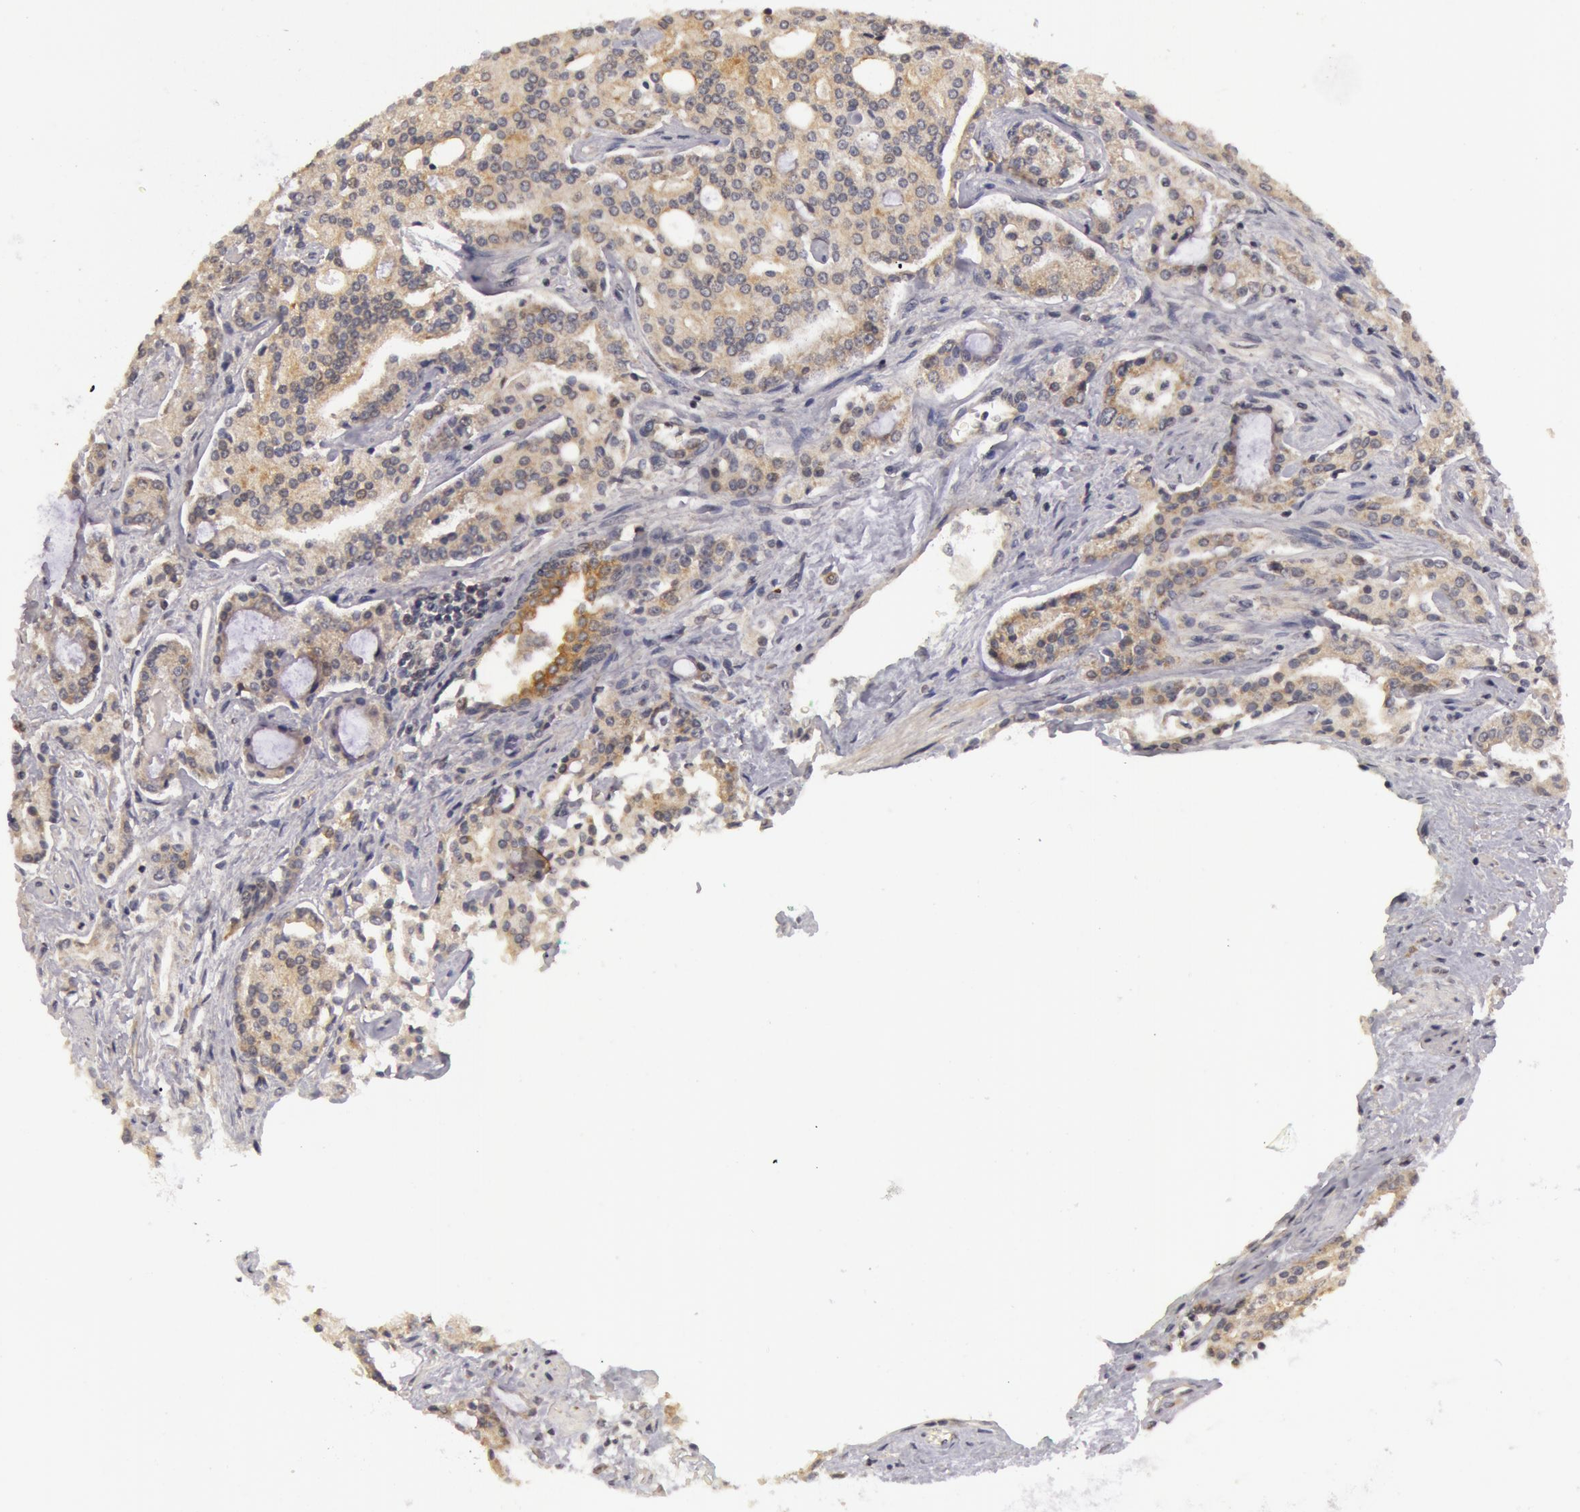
{"staining": {"intensity": "moderate", "quantity": "25%-75%", "location": "cytoplasmic/membranous"}, "tissue": "prostate cancer", "cell_type": "Tumor cells", "image_type": "cancer", "snomed": [{"axis": "morphology", "description": "Adenocarcinoma, Medium grade"}, {"axis": "topography", "description": "Prostate"}], "caption": "A brown stain labels moderate cytoplasmic/membranous positivity of a protein in medium-grade adenocarcinoma (prostate) tumor cells.", "gene": "SYTL4", "patient": {"sex": "male", "age": 72}}